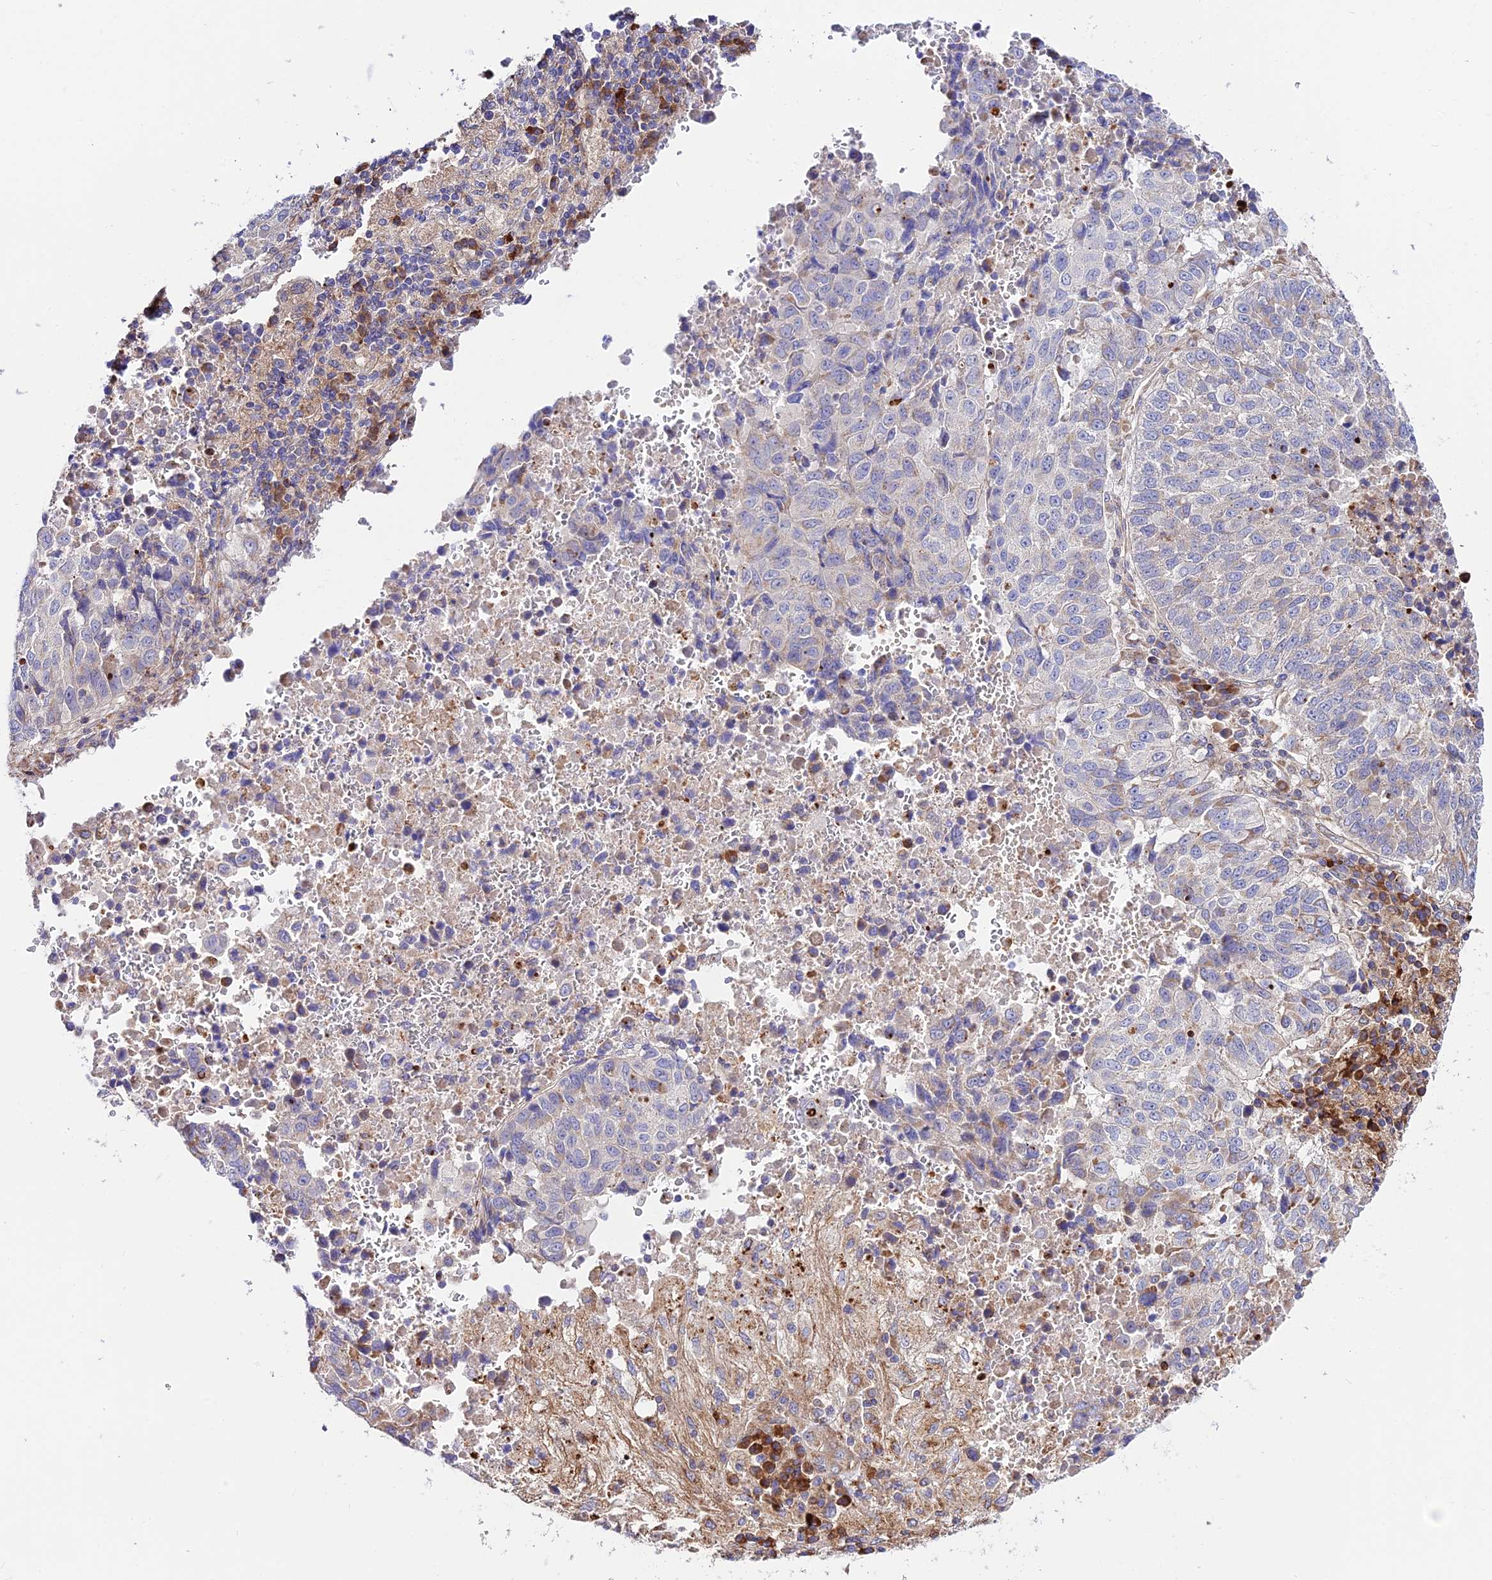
{"staining": {"intensity": "weak", "quantity": "<25%", "location": "cytoplasmic/membranous"}, "tissue": "lung cancer", "cell_type": "Tumor cells", "image_type": "cancer", "snomed": [{"axis": "morphology", "description": "Squamous cell carcinoma, NOS"}, {"axis": "topography", "description": "Lung"}], "caption": "High magnification brightfield microscopy of lung cancer stained with DAB (brown) and counterstained with hematoxylin (blue): tumor cells show no significant positivity. (DAB IHC, high magnification).", "gene": "VPS13C", "patient": {"sex": "male", "age": 73}}